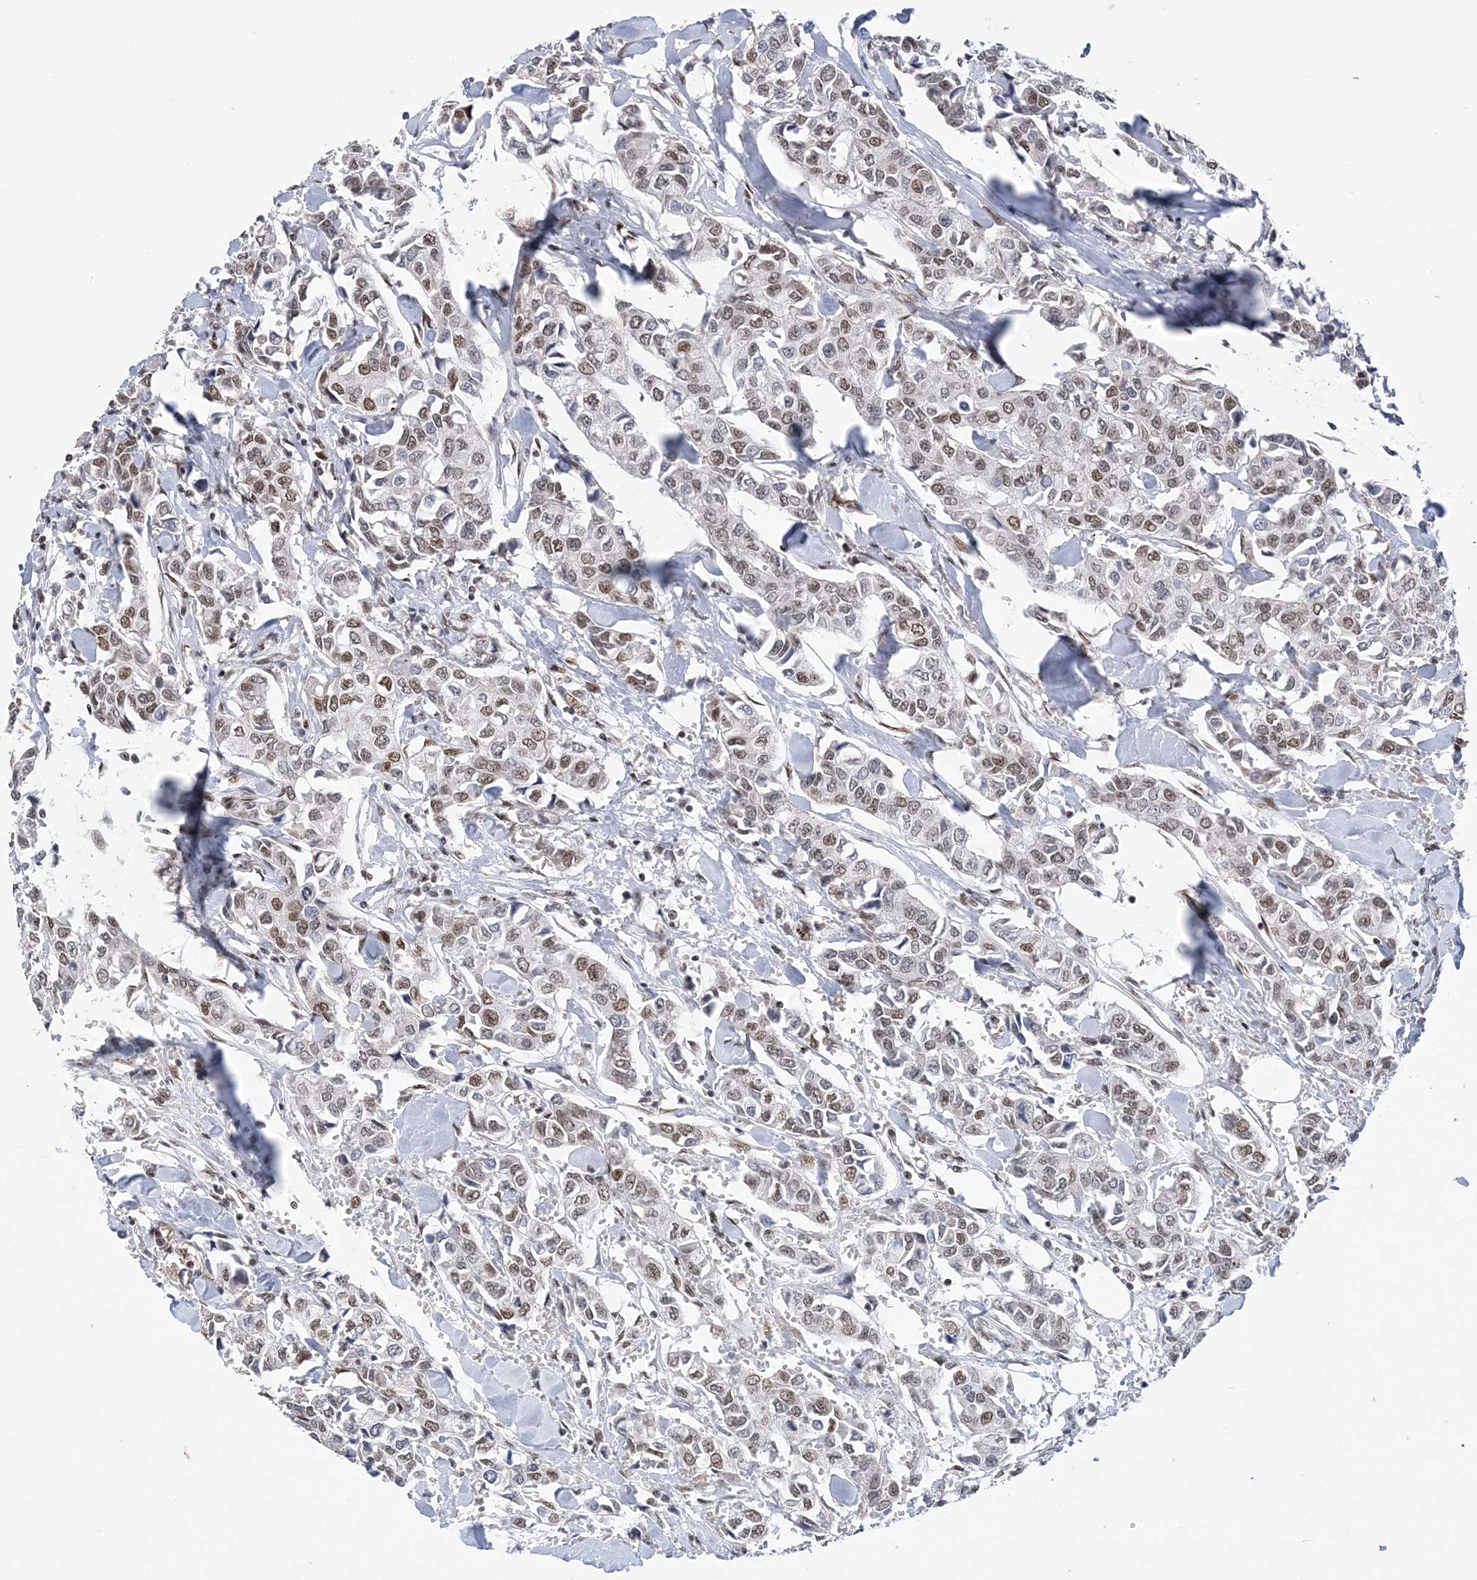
{"staining": {"intensity": "moderate", "quantity": "25%-75%", "location": "nuclear"}, "tissue": "breast cancer", "cell_type": "Tumor cells", "image_type": "cancer", "snomed": [{"axis": "morphology", "description": "Duct carcinoma"}, {"axis": "topography", "description": "Breast"}], "caption": "Human breast infiltrating ductal carcinoma stained with a brown dye reveals moderate nuclear positive expression in about 25%-75% of tumor cells.", "gene": "ZBTB7A", "patient": {"sex": "female", "age": 80}}